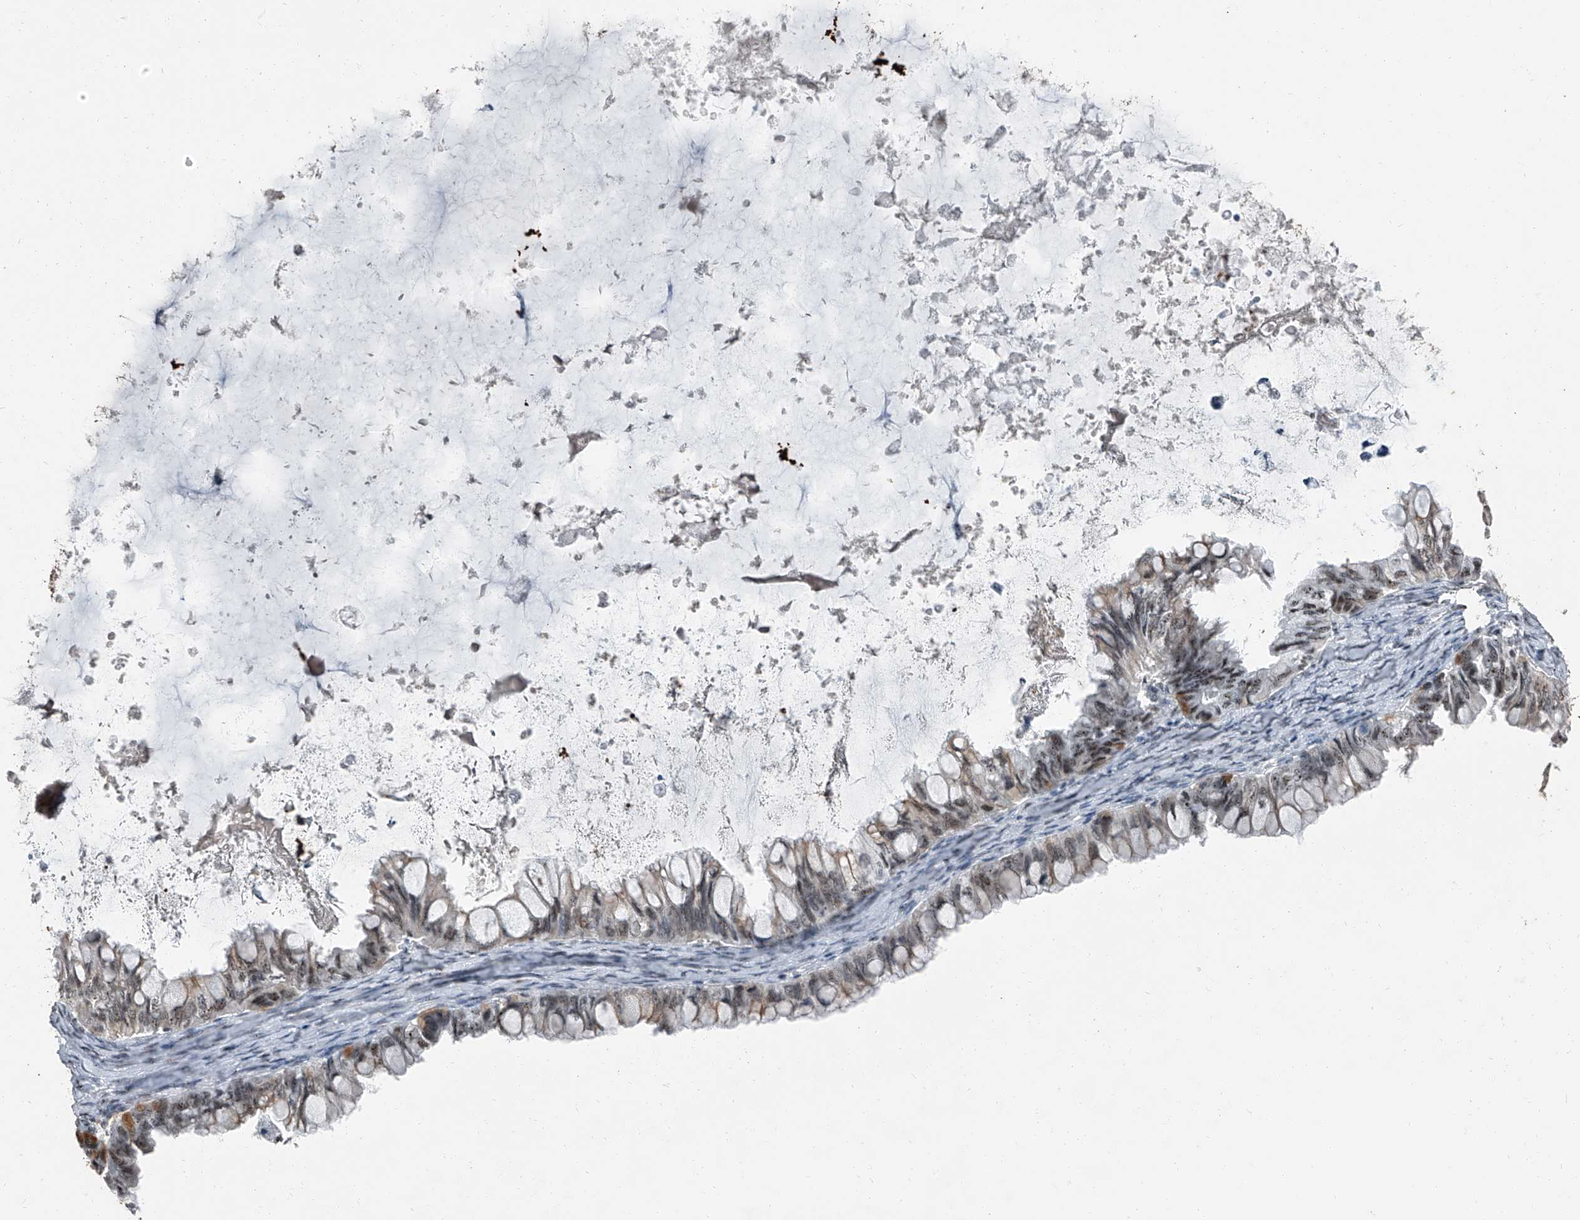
{"staining": {"intensity": "weak", "quantity": ">75%", "location": "nuclear"}, "tissue": "ovarian cancer", "cell_type": "Tumor cells", "image_type": "cancer", "snomed": [{"axis": "morphology", "description": "Cystadenocarcinoma, mucinous, NOS"}, {"axis": "topography", "description": "Ovary"}], "caption": "Brown immunohistochemical staining in human ovarian mucinous cystadenocarcinoma demonstrates weak nuclear positivity in approximately >75% of tumor cells.", "gene": "TCOF1", "patient": {"sex": "female", "age": 80}}